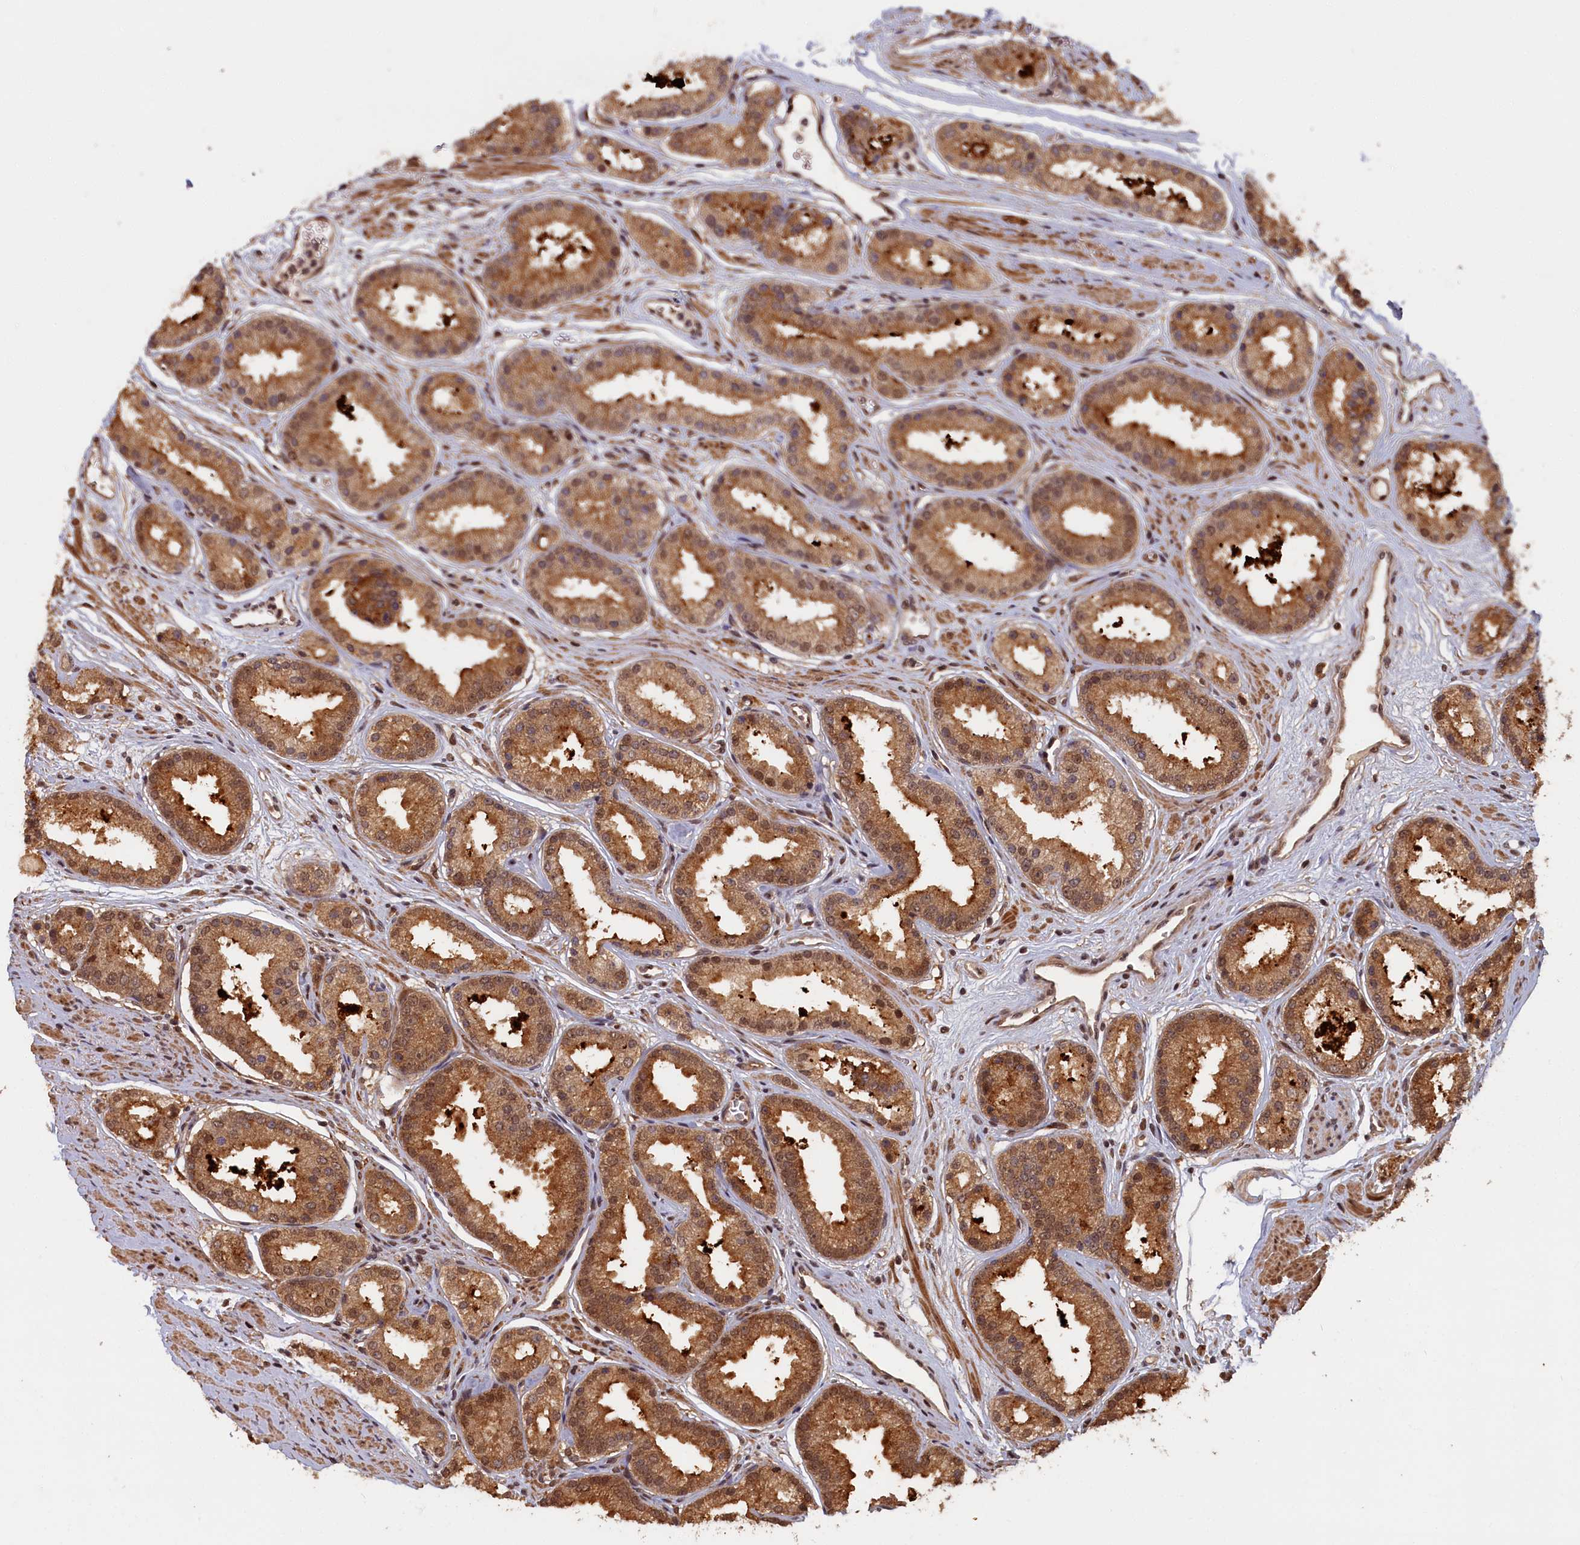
{"staining": {"intensity": "moderate", "quantity": ">75%", "location": "cytoplasmic/membranous,nuclear"}, "tissue": "prostate cancer", "cell_type": "Tumor cells", "image_type": "cancer", "snomed": [{"axis": "morphology", "description": "Adenocarcinoma, Low grade"}, {"axis": "topography", "description": "Prostate"}], "caption": "Adenocarcinoma (low-grade) (prostate) tissue shows moderate cytoplasmic/membranous and nuclear positivity in approximately >75% of tumor cells, visualized by immunohistochemistry.", "gene": "HIF3A", "patient": {"sex": "male", "age": 59}}